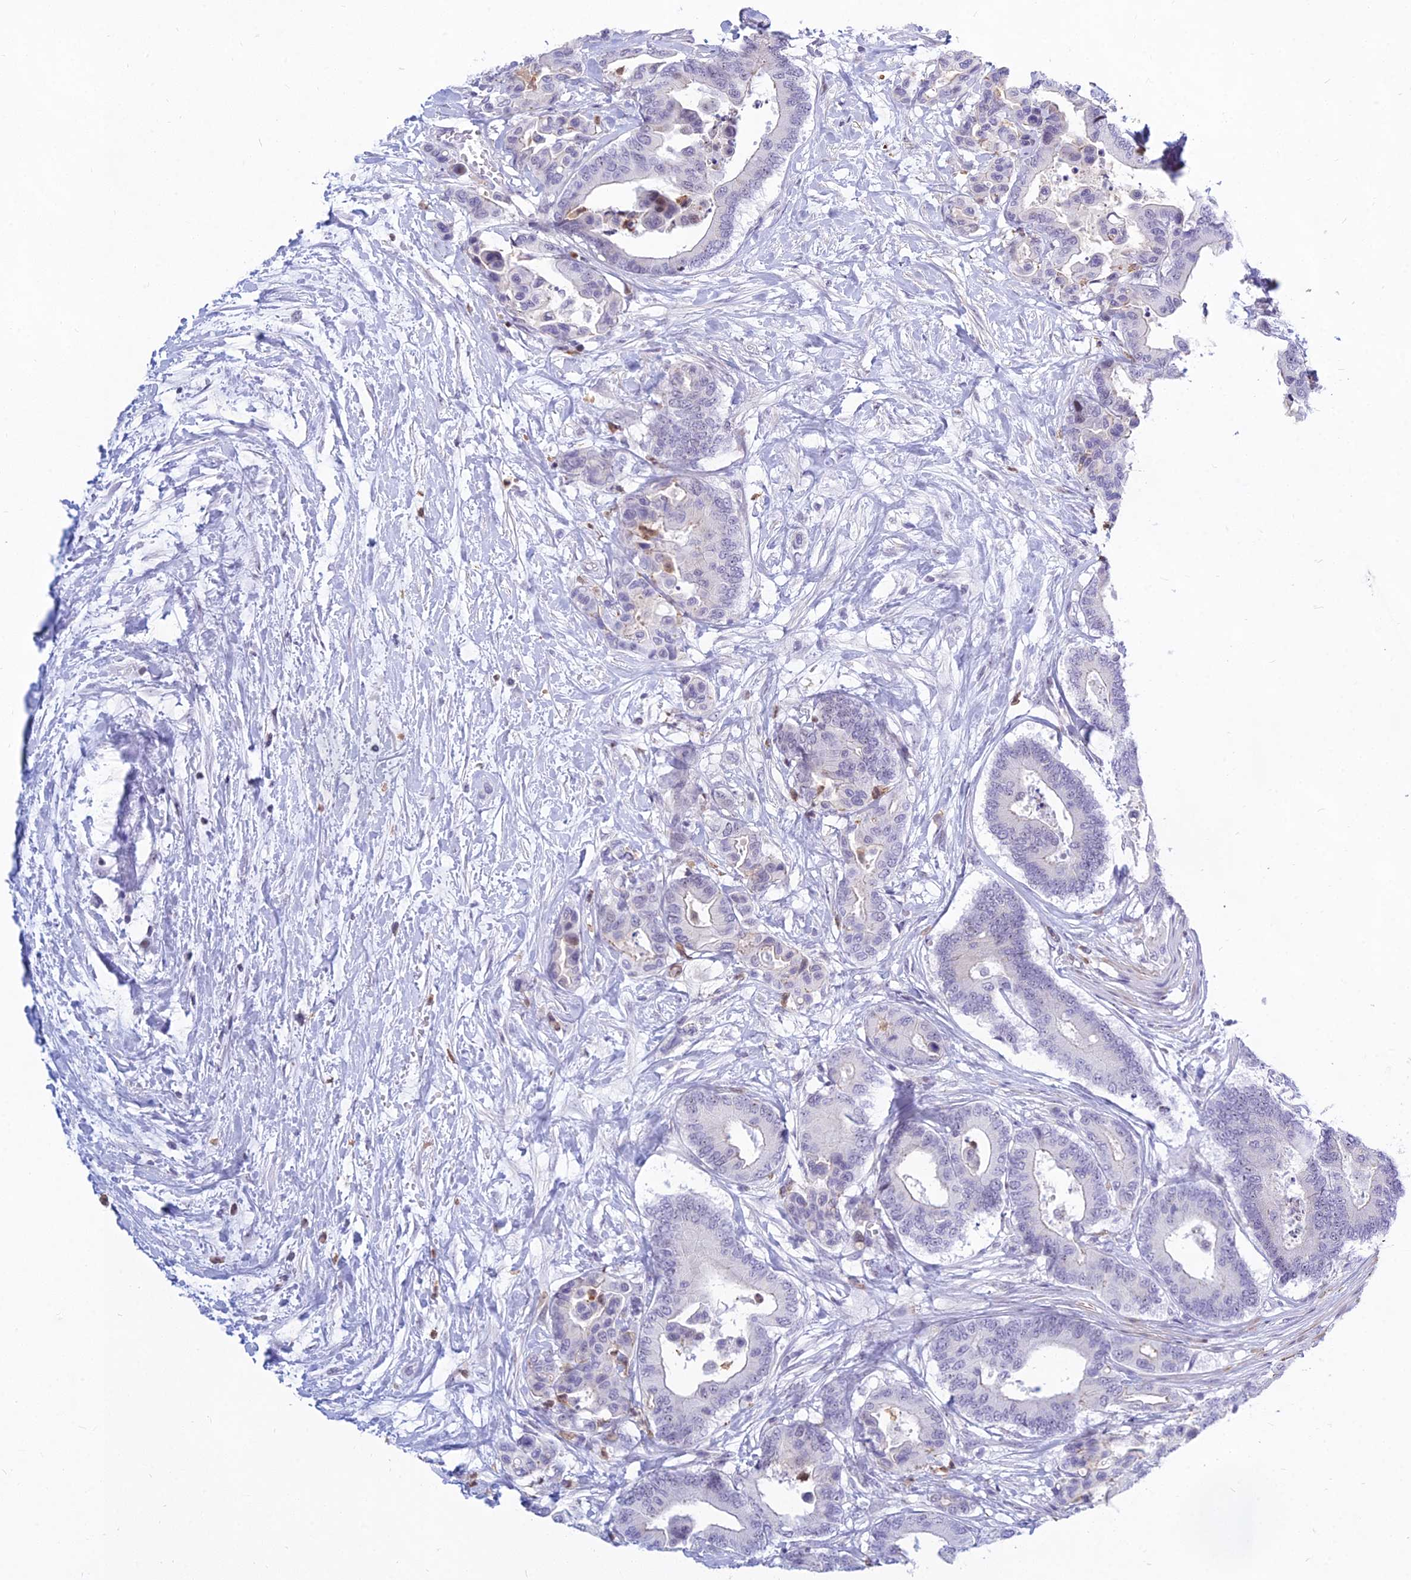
{"staining": {"intensity": "negative", "quantity": "none", "location": "none"}, "tissue": "colorectal cancer", "cell_type": "Tumor cells", "image_type": "cancer", "snomed": [{"axis": "morphology", "description": "Normal tissue, NOS"}, {"axis": "morphology", "description": "Adenocarcinoma, NOS"}, {"axis": "topography", "description": "Colon"}], "caption": "There is no significant positivity in tumor cells of colorectal cancer (adenocarcinoma).", "gene": "KRR1", "patient": {"sex": "male", "age": 82}}